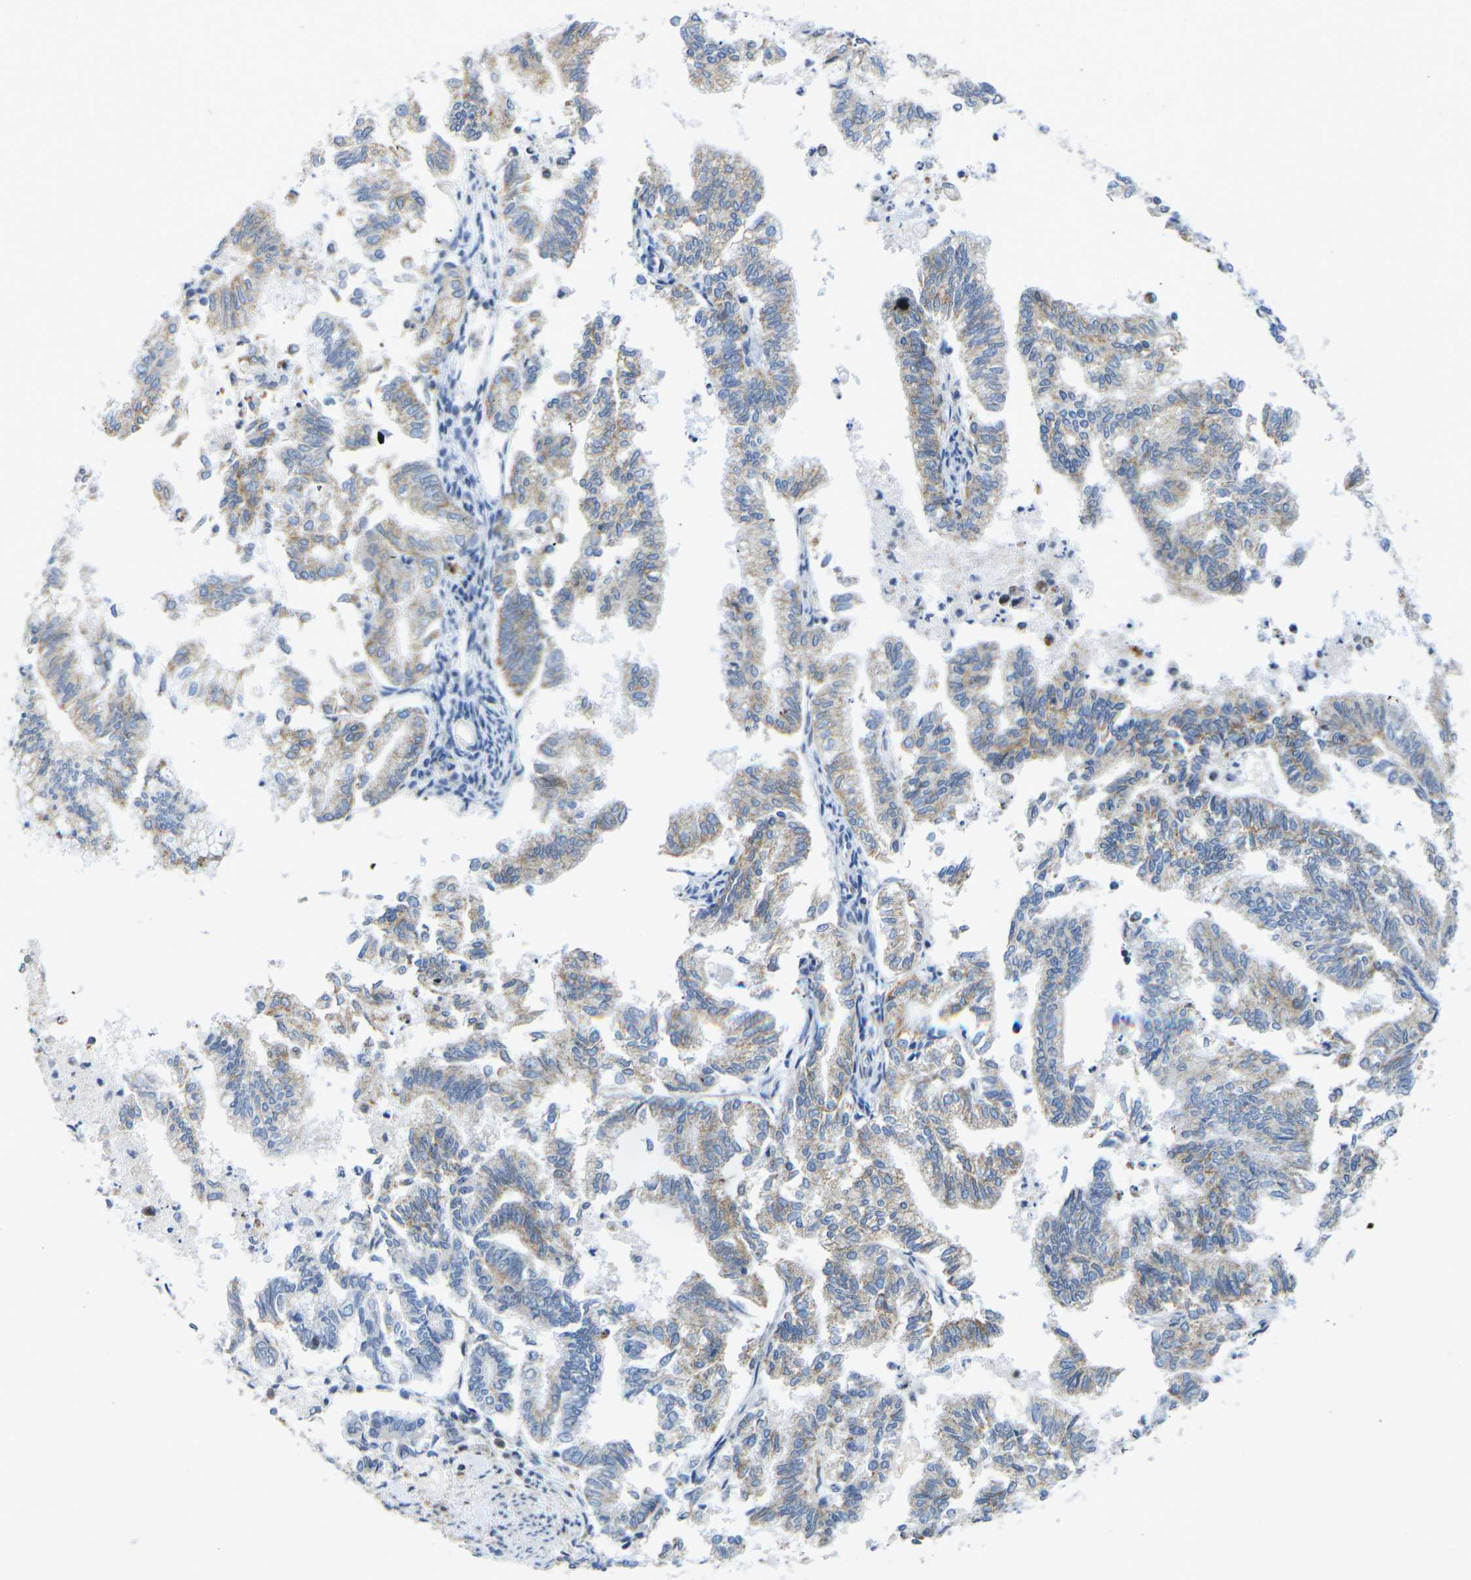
{"staining": {"intensity": "weak", "quantity": ">75%", "location": "cytoplasmic/membranous"}, "tissue": "endometrial cancer", "cell_type": "Tumor cells", "image_type": "cancer", "snomed": [{"axis": "morphology", "description": "Necrosis, NOS"}, {"axis": "morphology", "description": "Adenocarcinoma, NOS"}, {"axis": "topography", "description": "Endometrium"}], "caption": "Brown immunohistochemical staining in endometrial cancer exhibits weak cytoplasmic/membranous staining in about >75% of tumor cells. Immunohistochemistry (ihc) stains the protein in brown and the nuclei are stained blue.", "gene": "OTOF", "patient": {"sex": "female", "age": 79}}